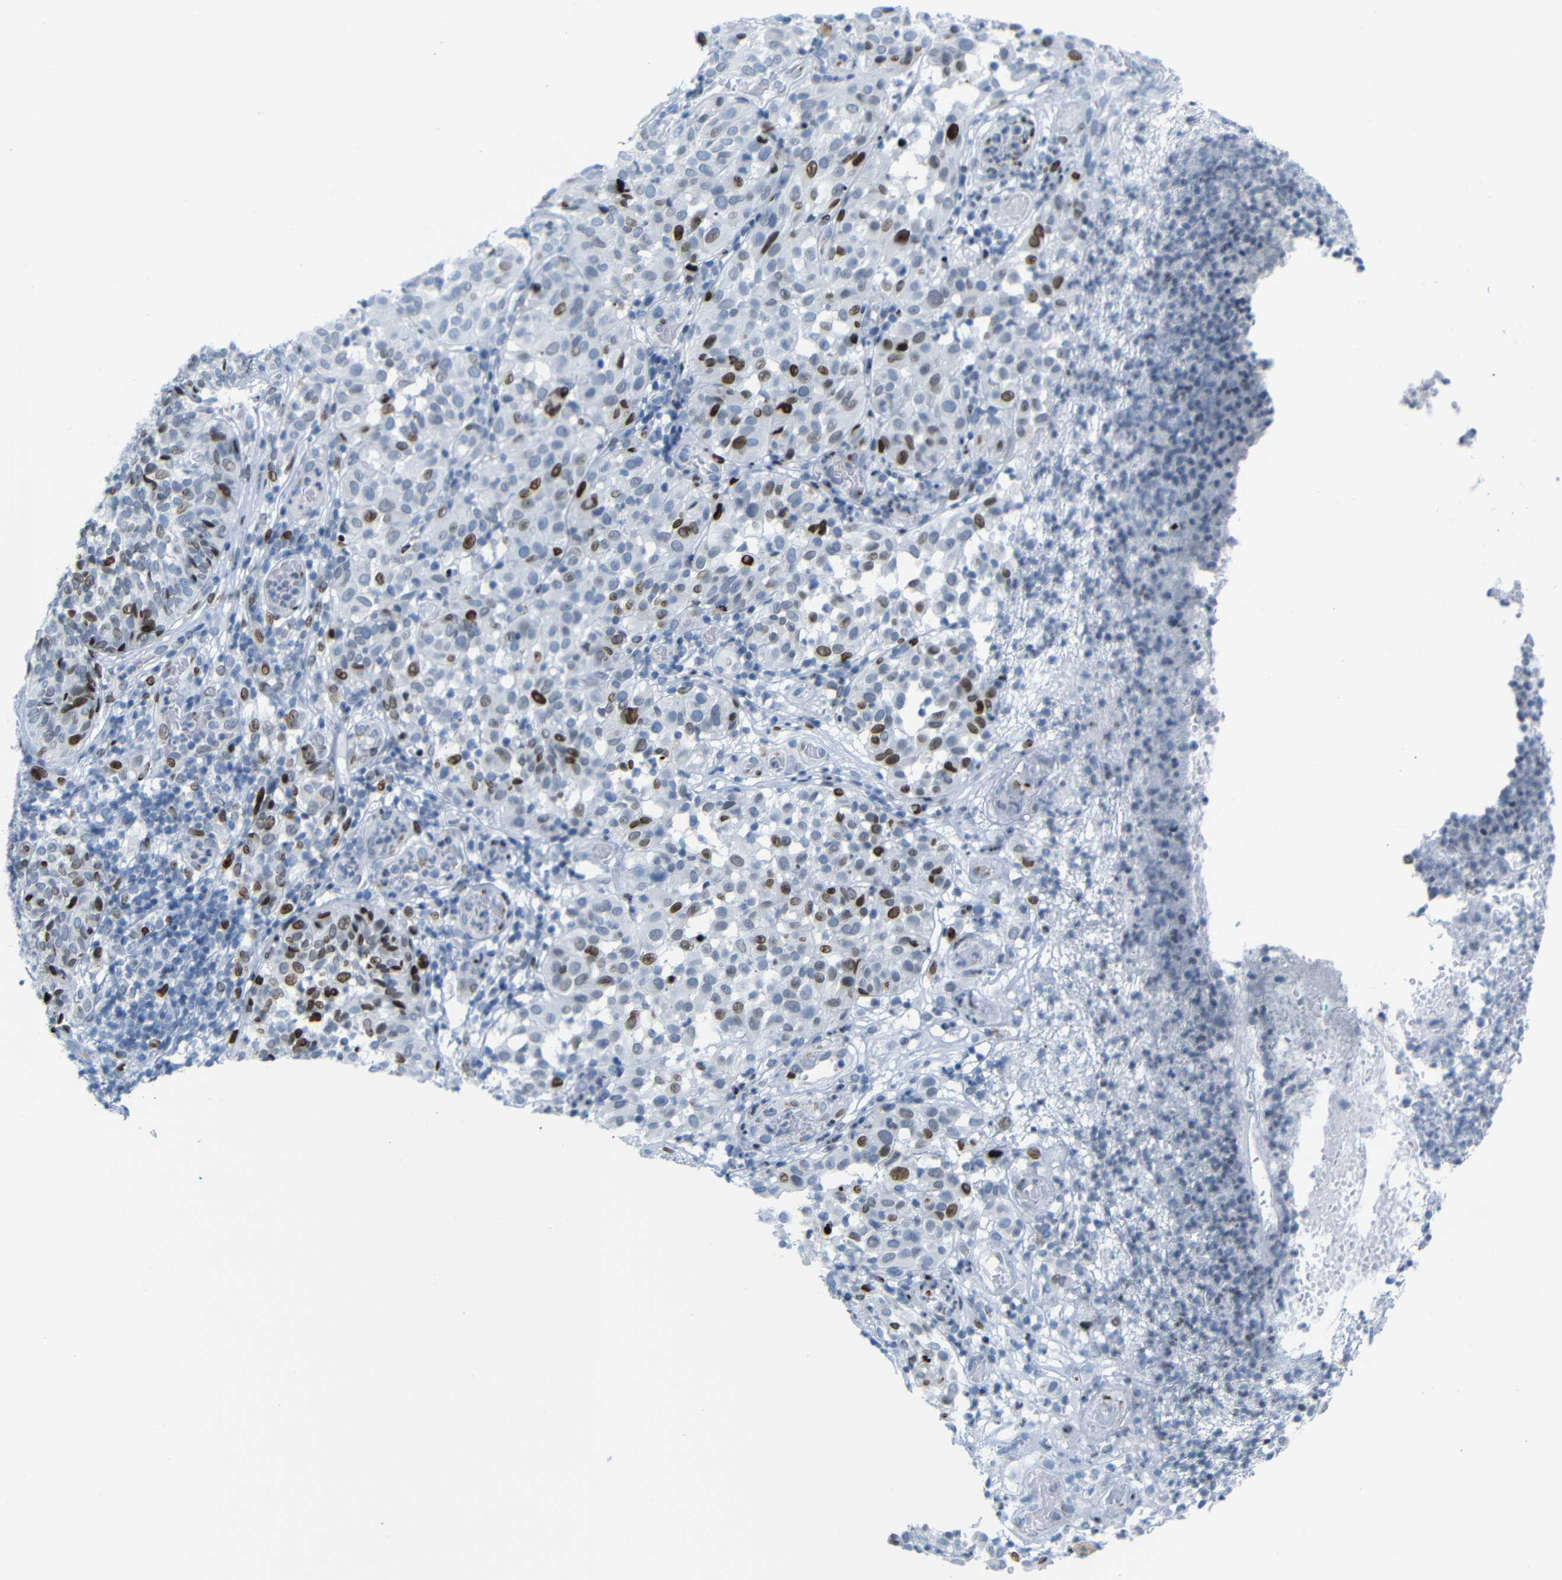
{"staining": {"intensity": "strong", "quantity": "25%-75%", "location": "nuclear"}, "tissue": "melanoma", "cell_type": "Tumor cells", "image_type": "cancer", "snomed": [{"axis": "morphology", "description": "Malignant melanoma, NOS"}, {"axis": "topography", "description": "Skin"}], "caption": "Protein analysis of malignant melanoma tissue displays strong nuclear positivity in approximately 25%-75% of tumor cells.", "gene": "NPIPB15", "patient": {"sex": "female", "age": 46}}